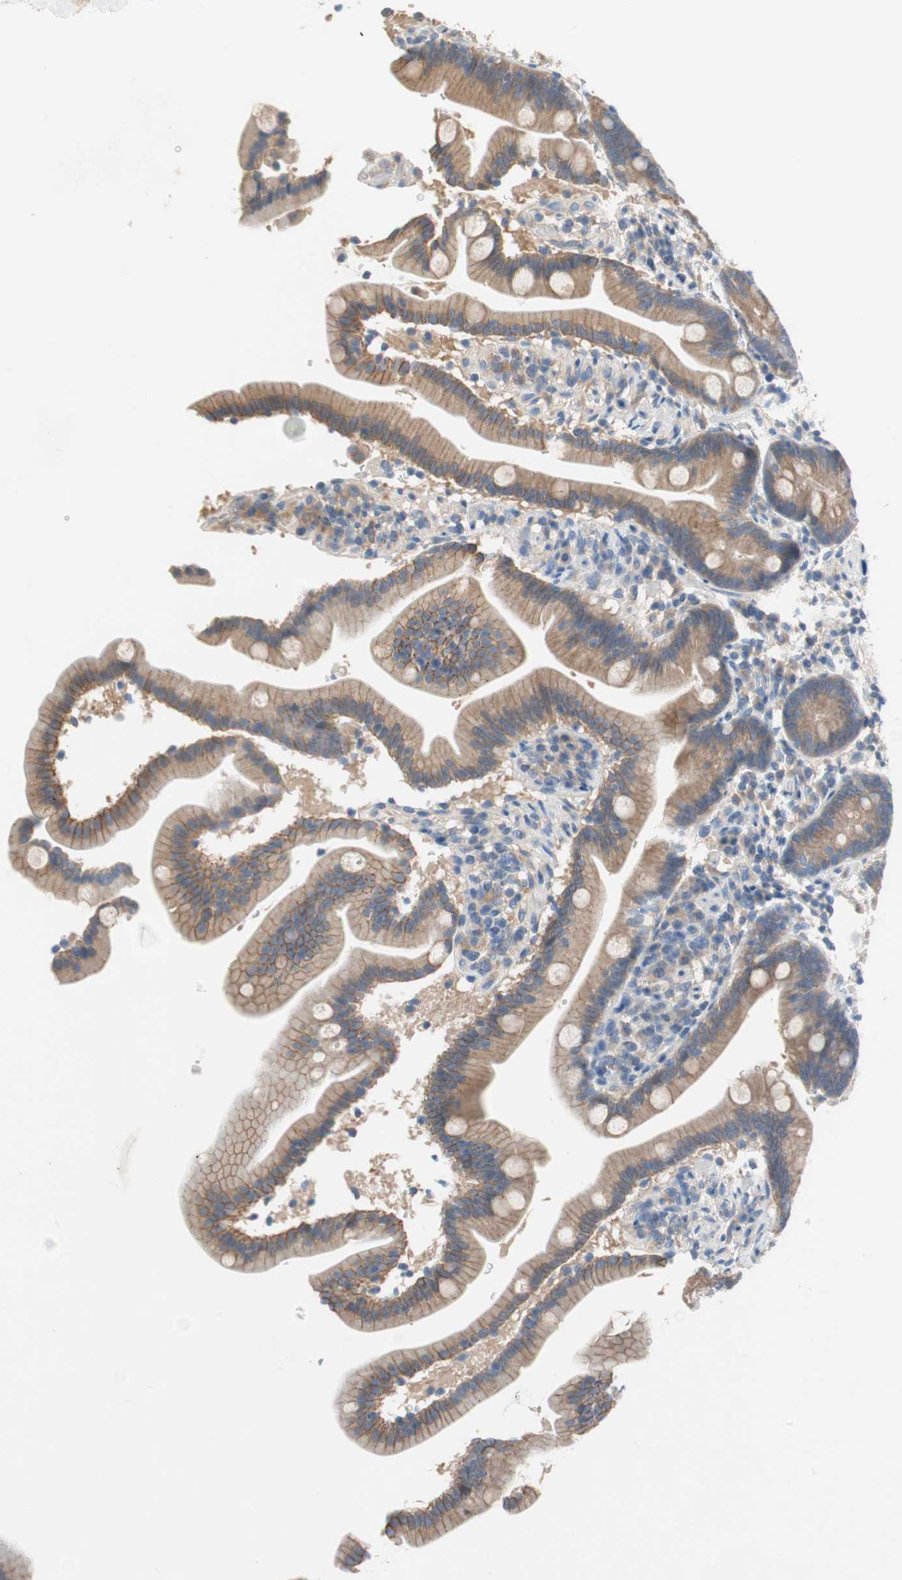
{"staining": {"intensity": "weak", "quantity": ">75%", "location": "cytoplasmic/membranous"}, "tissue": "duodenum", "cell_type": "Glandular cells", "image_type": "normal", "snomed": [{"axis": "morphology", "description": "Normal tissue, NOS"}, {"axis": "topography", "description": "Duodenum"}], "caption": "High-power microscopy captured an immunohistochemistry micrograph of normal duodenum, revealing weak cytoplasmic/membranous staining in approximately >75% of glandular cells. (DAB (3,3'-diaminobenzidine) IHC with brightfield microscopy, high magnification).", "gene": "GLUL", "patient": {"sex": "male", "age": 54}}